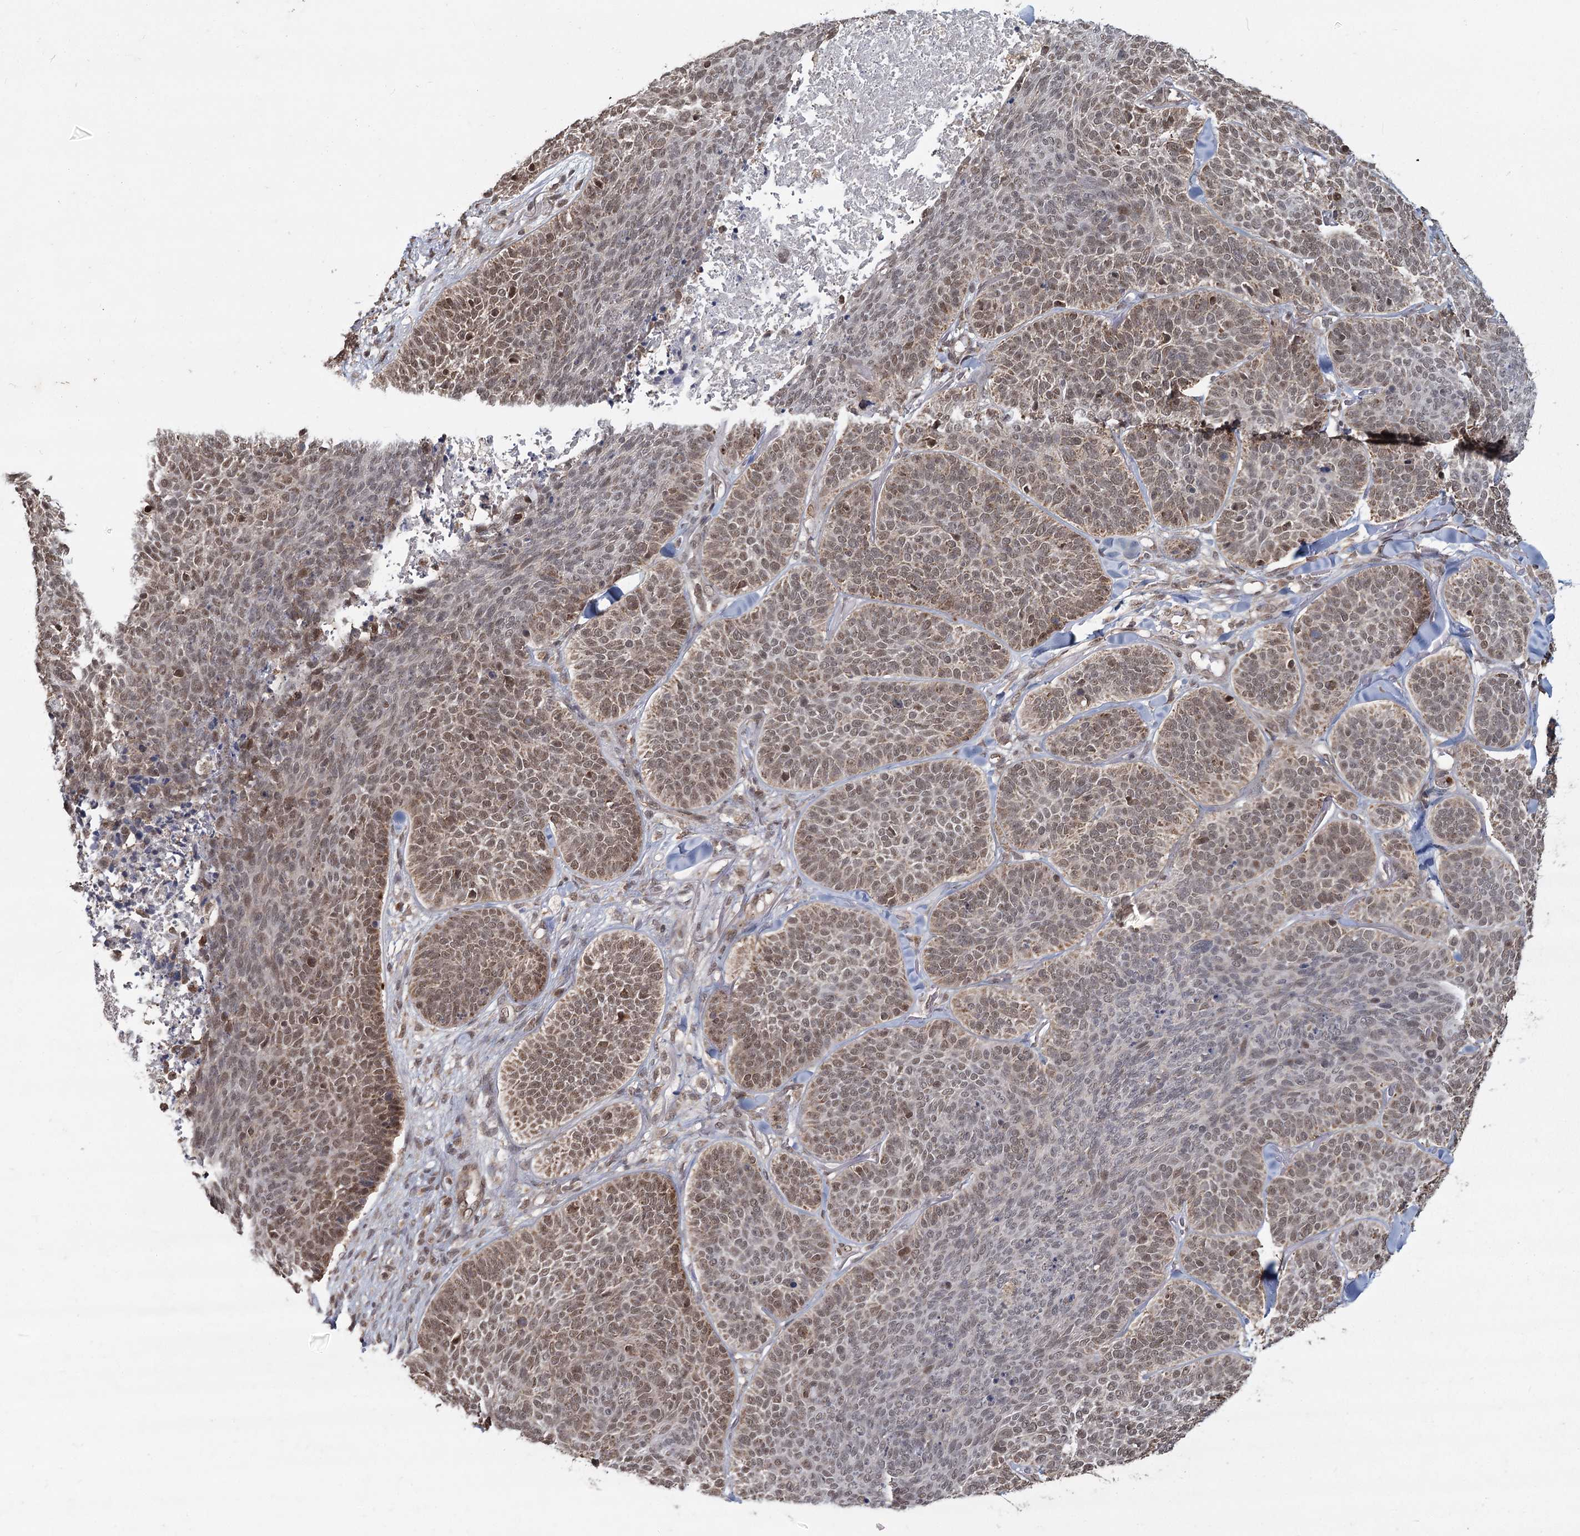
{"staining": {"intensity": "moderate", "quantity": ">75%", "location": "nuclear"}, "tissue": "skin cancer", "cell_type": "Tumor cells", "image_type": "cancer", "snomed": [{"axis": "morphology", "description": "Basal cell carcinoma"}, {"axis": "topography", "description": "Skin"}], "caption": "Human basal cell carcinoma (skin) stained with a protein marker exhibits moderate staining in tumor cells.", "gene": "ZCCHC24", "patient": {"sex": "male", "age": 85}}